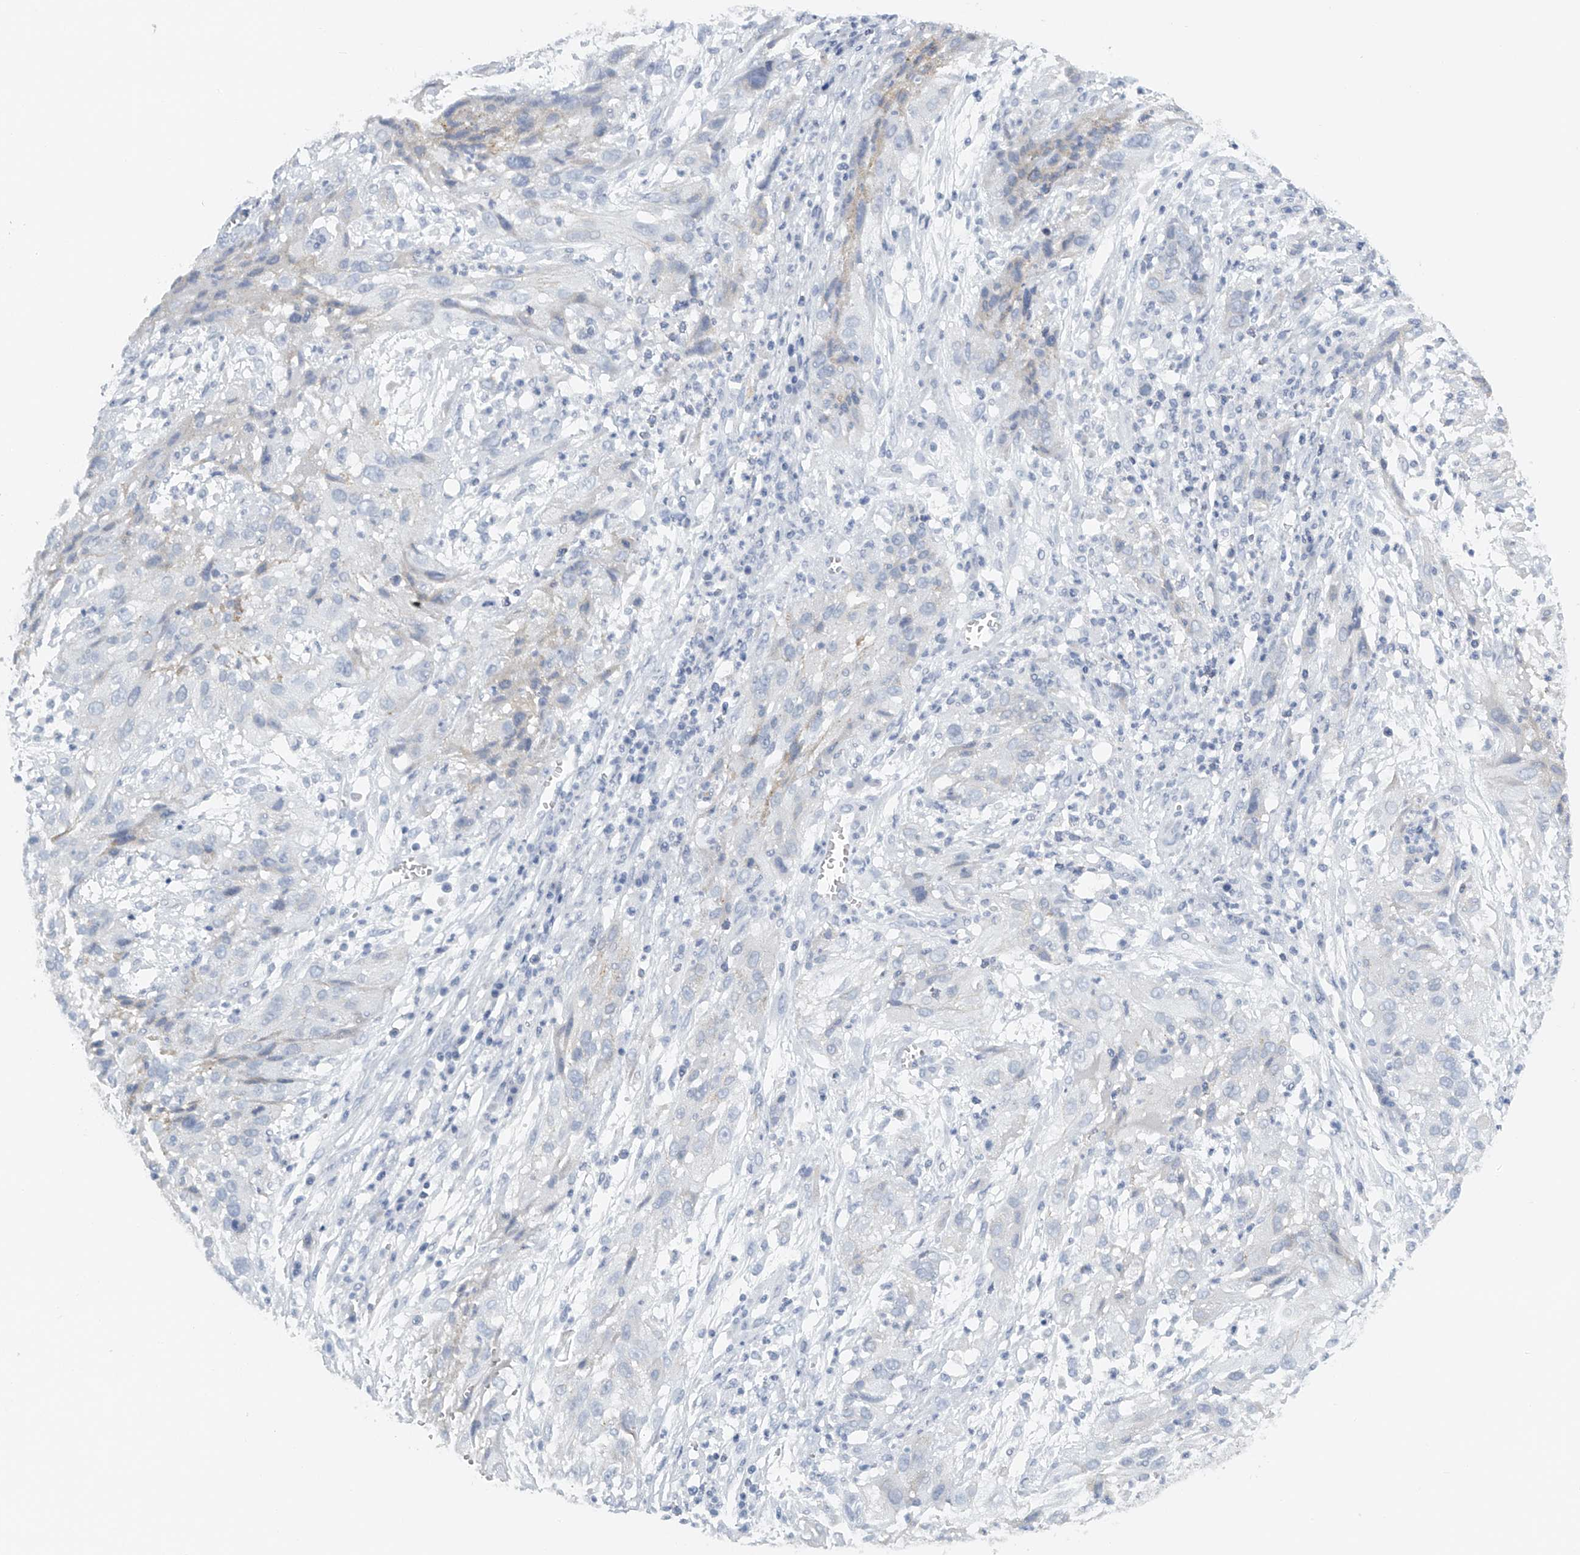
{"staining": {"intensity": "negative", "quantity": "none", "location": "none"}, "tissue": "cervical cancer", "cell_type": "Tumor cells", "image_type": "cancer", "snomed": [{"axis": "morphology", "description": "Squamous cell carcinoma, NOS"}, {"axis": "topography", "description": "Cervix"}], "caption": "Tumor cells are negative for protein expression in human cervical squamous cell carcinoma.", "gene": "FAT2", "patient": {"sex": "female", "age": 32}}